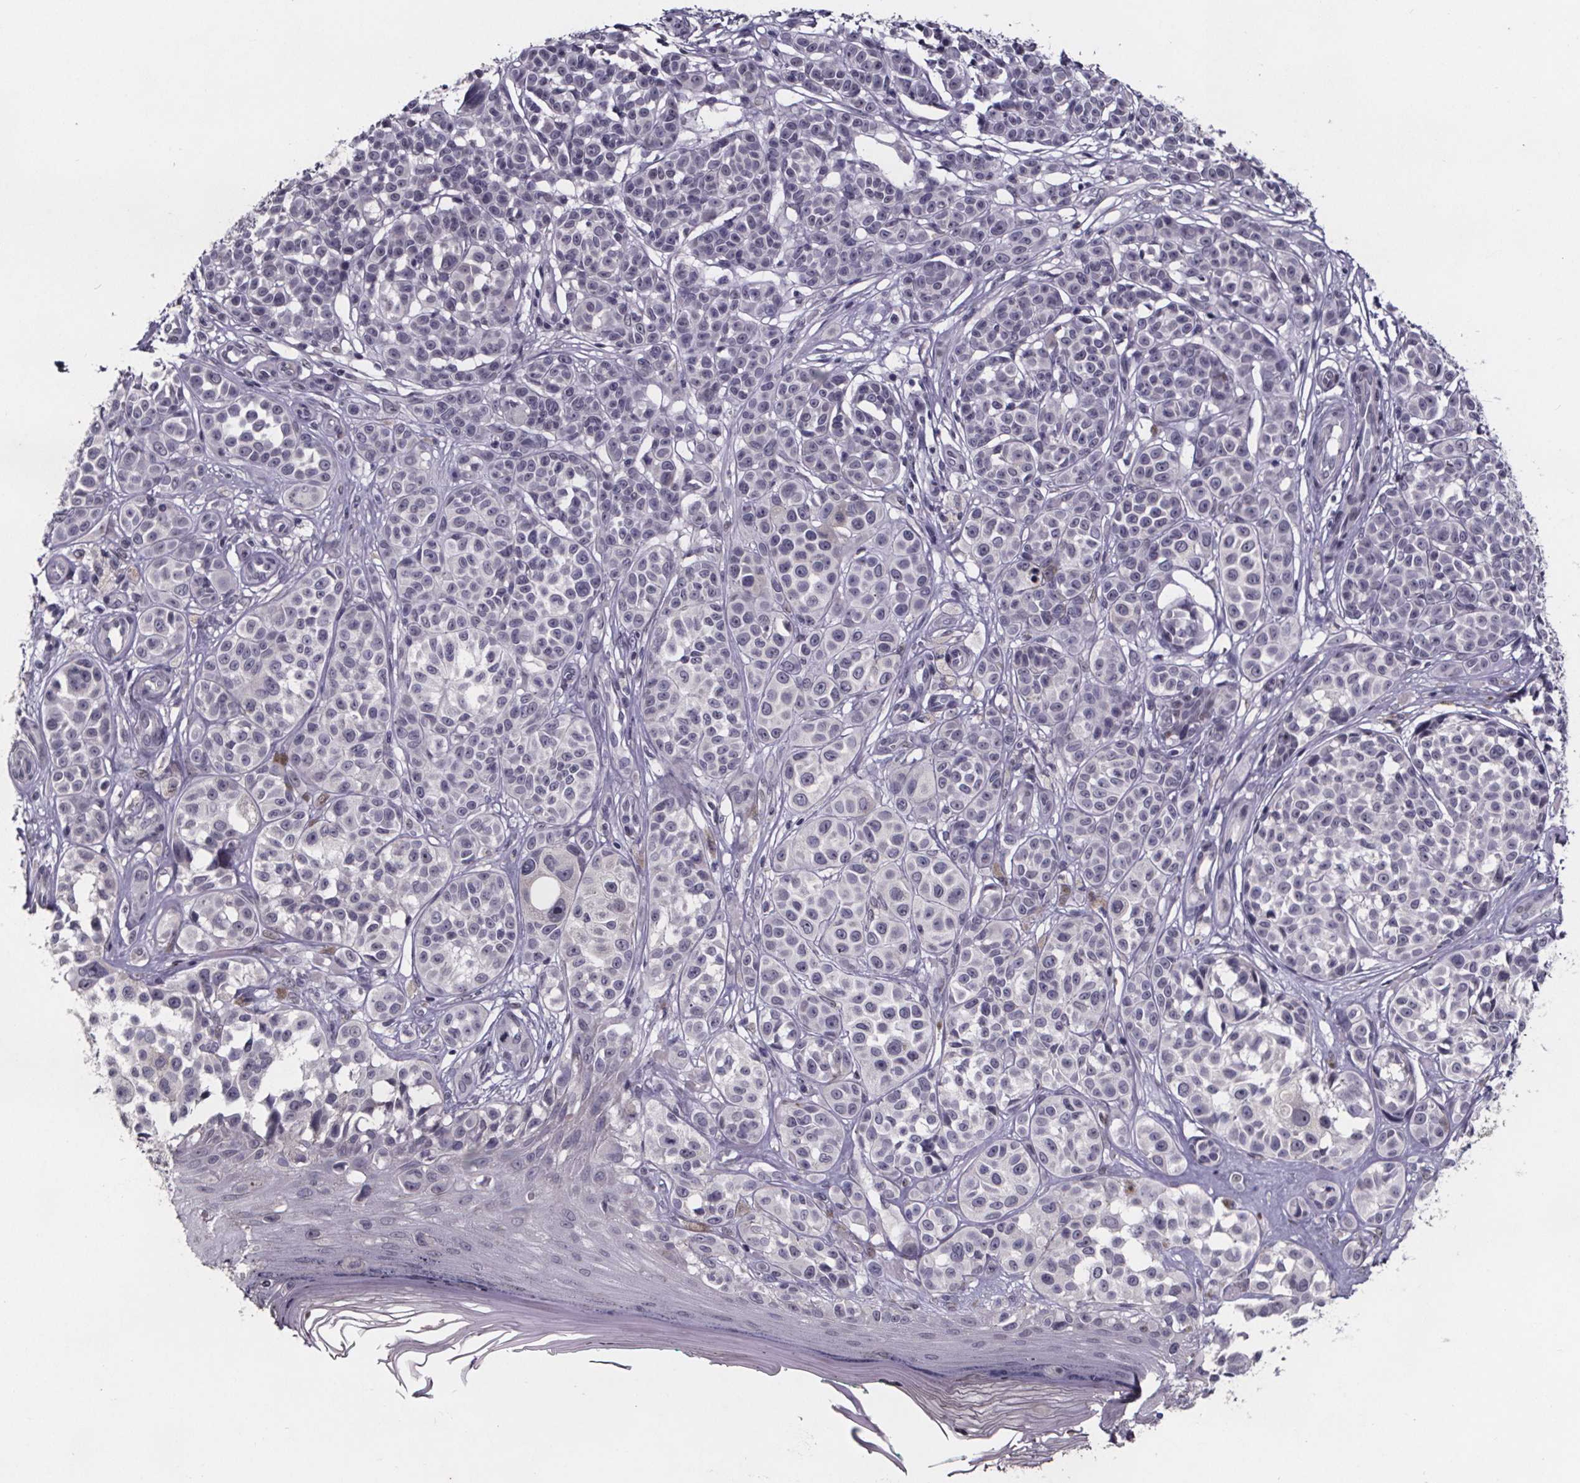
{"staining": {"intensity": "negative", "quantity": "none", "location": "none"}, "tissue": "melanoma", "cell_type": "Tumor cells", "image_type": "cancer", "snomed": [{"axis": "morphology", "description": "Malignant melanoma, NOS"}, {"axis": "topography", "description": "Skin"}], "caption": "This is an immunohistochemistry (IHC) photomicrograph of melanoma. There is no positivity in tumor cells.", "gene": "AR", "patient": {"sex": "female", "age": 90}}